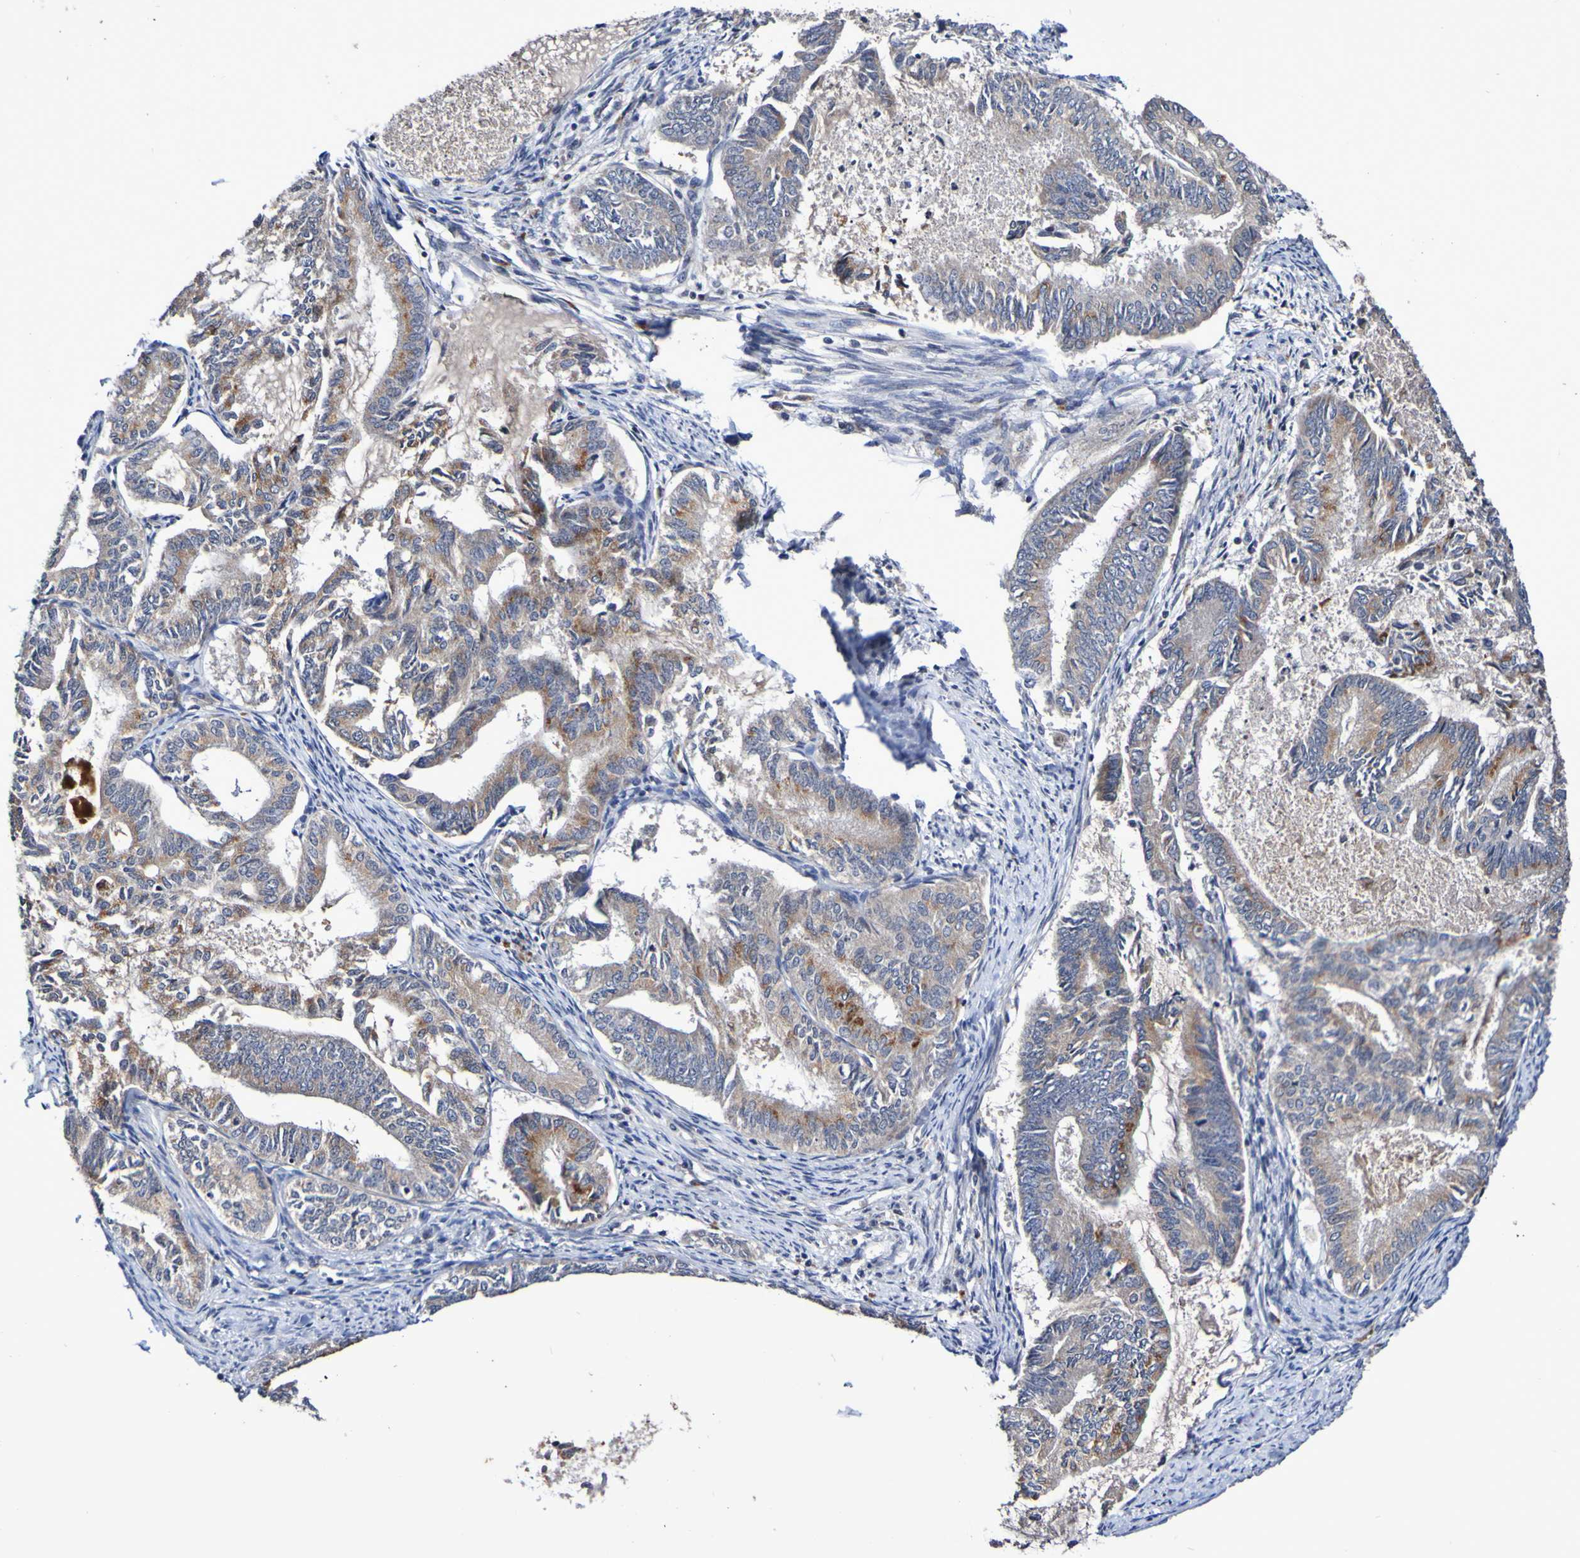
{"staining": {"intensity": "strong", "quantity": "<25%", "location": "cytoplasmic/membranous"}, "tissue": "endometrial cancer", "cell_type": "Tumor cells", "image_type": "cancer", "snomed": [{"axis": "morphology", "description": "Adenocarcinoma, NOS"}, {"axis": "topography", "description": "Endometrium"}], "caption": "Tumor cells display strong cytoplasmic/membranous positivity in about <25% of cells in endometrial cancer (adenocarcinoma).", "gene": "PTP4A2", "patient": {"sex": "female", "age": 86}}